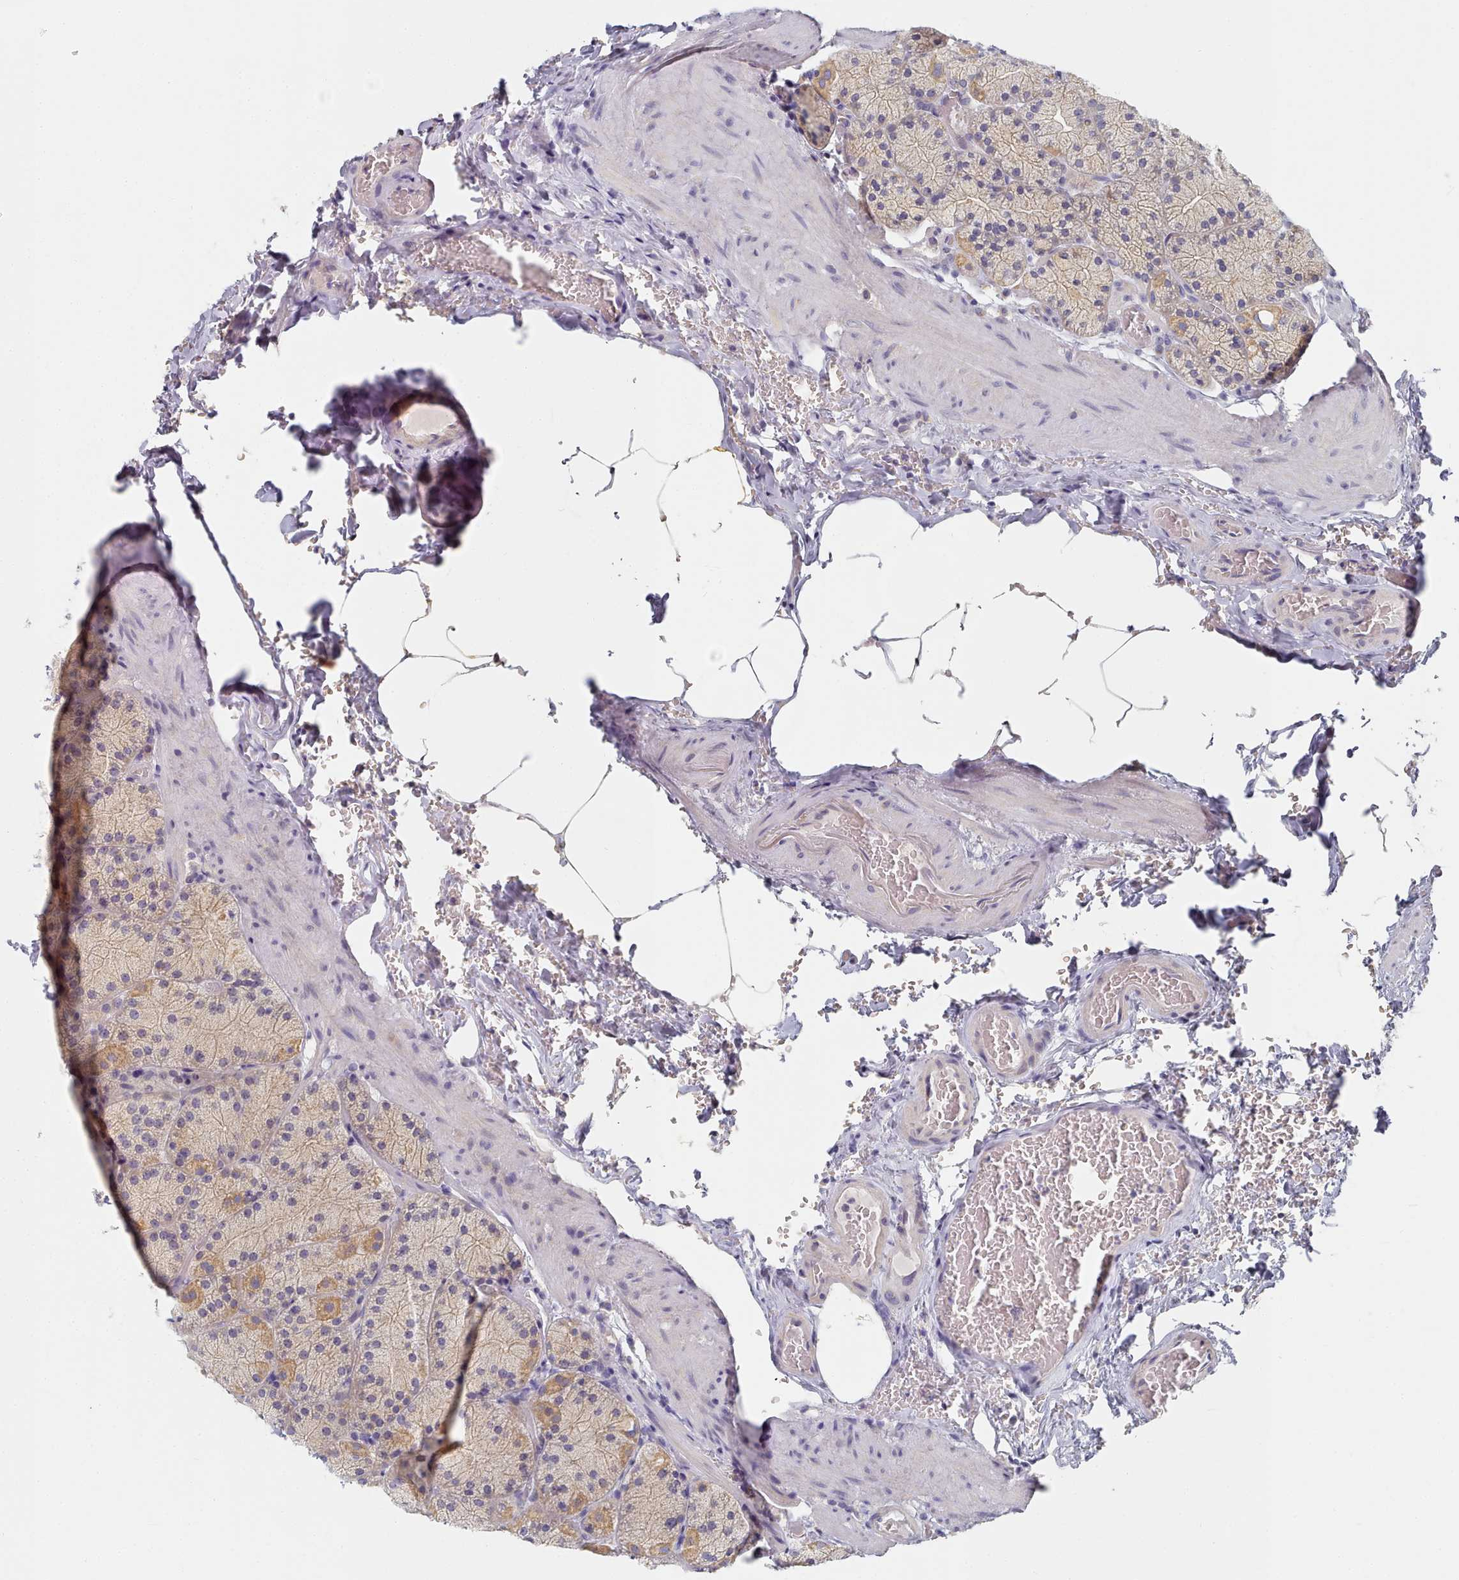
{"staining": {"intensity": "moderate", "quantity": ">75%", "location": "cytoplasmic/membranous"}, "tissue": "stomach", "cell_type": "Glandular cells", "image_type": "normal", "snomed": [{"axis": "morphology", "description": "Normal tissue, NOS"}, {"axis": "topography", "description": "Stomach, upper"}, {"axis": "topography", "description": "Stomach, lower"}], "caption": "A medium amount of moderate cytoplasmic/membranous positivity is present in approximately >75% of glandular cells in unremarkable stomach.", "gene": "TYW1B", "patient": {"sex": "male", "age": 80}}